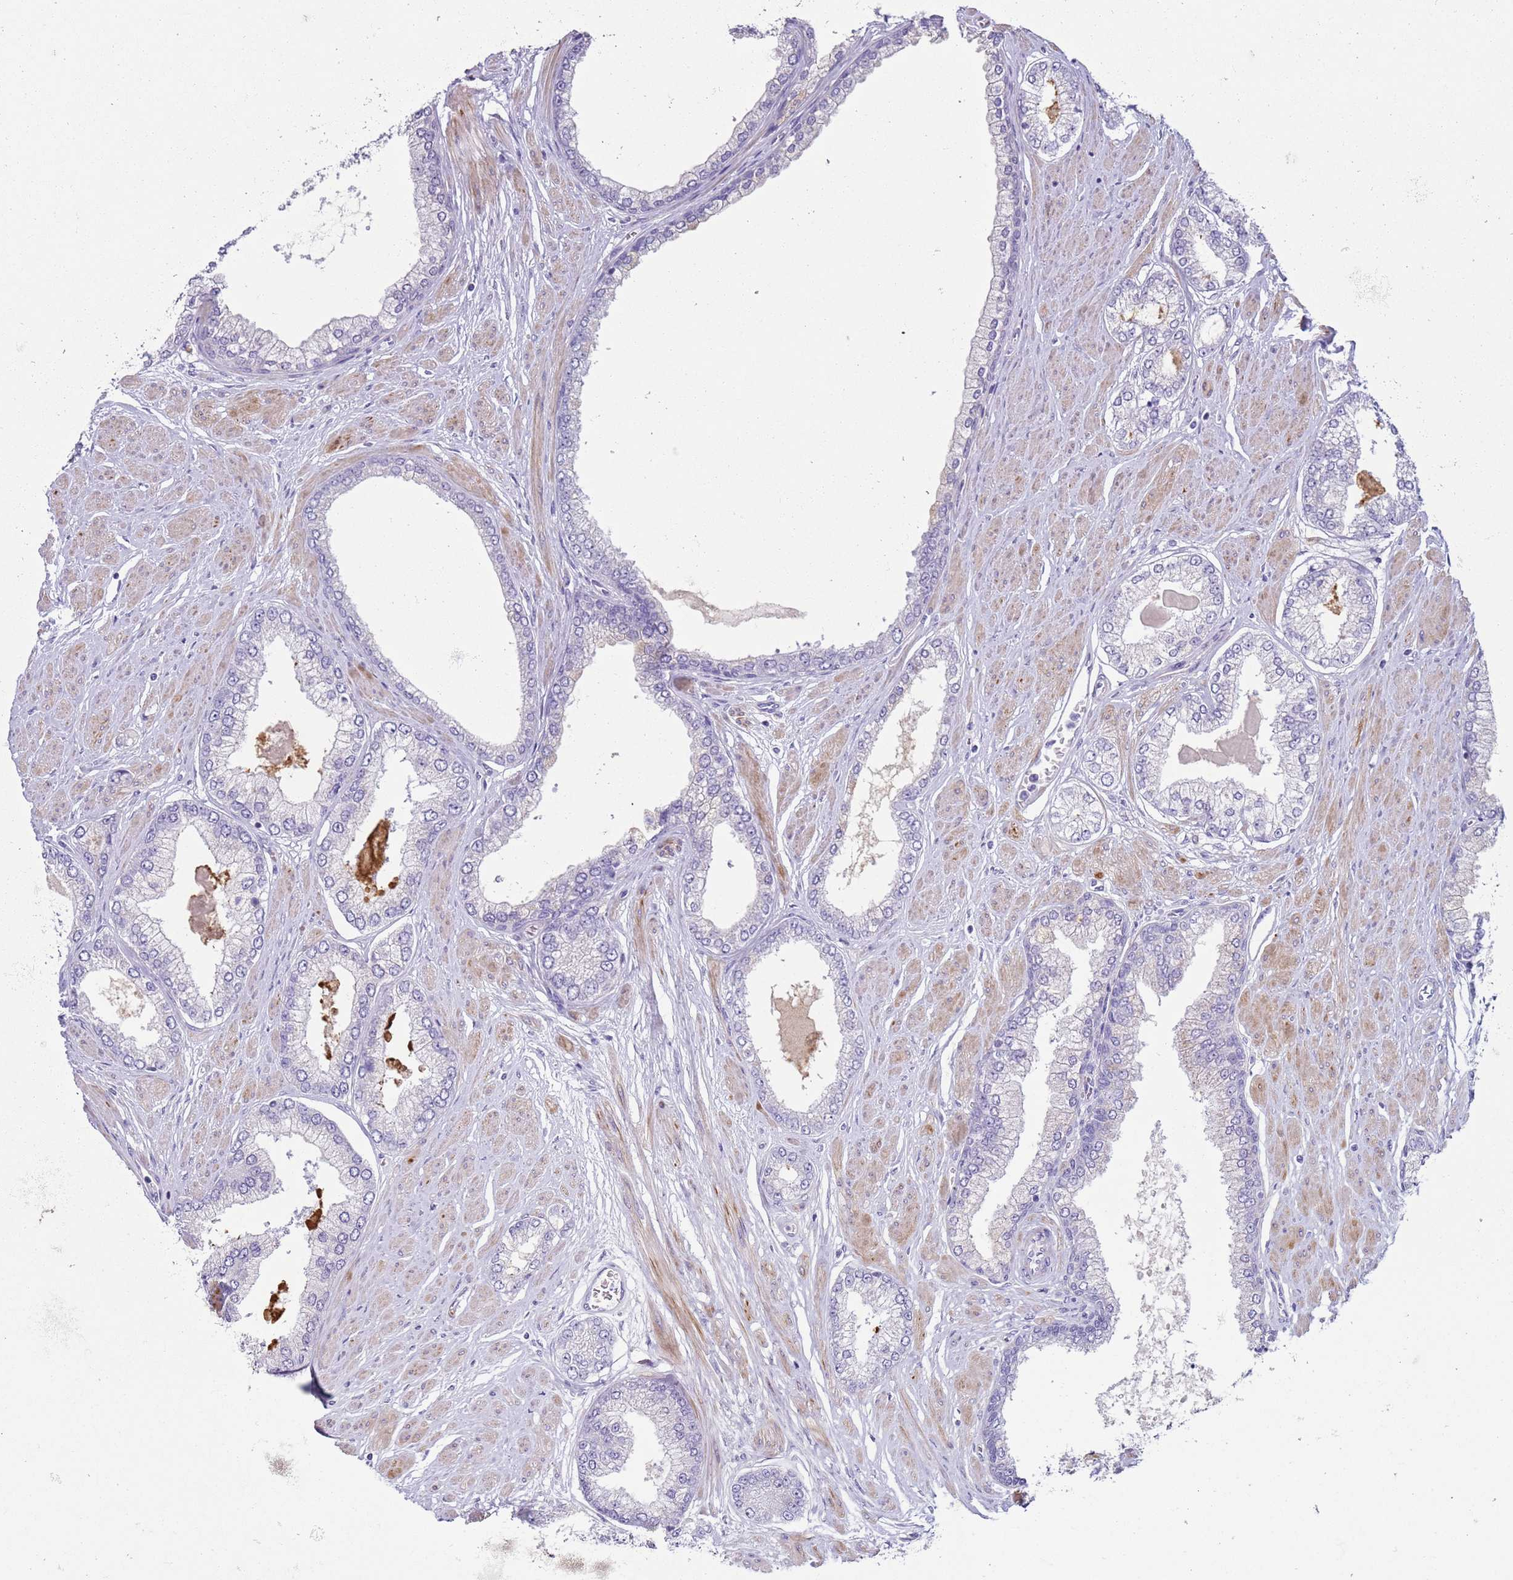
{"staining": {"intensity": "negative", "quantity": "none", "location": "none"}, "tissue": "prostate cancer", "cell_type": "Tumor cells", "image_type": "cancer", "snomed": [{"axis": "morphology", "description": "Adenocarcinoma, Low grade"}, {"axis": "topography", "description": "Prostate"}], "caption": "IHC image of neoplastic tissue: human prostate cancer stained with DAB (3,3'-diaminobenzidine) demonstrates no significant protein positivity in tumor cells.", "gene": "NPAP1", "patient": {"sex": "male", "age": 55}}